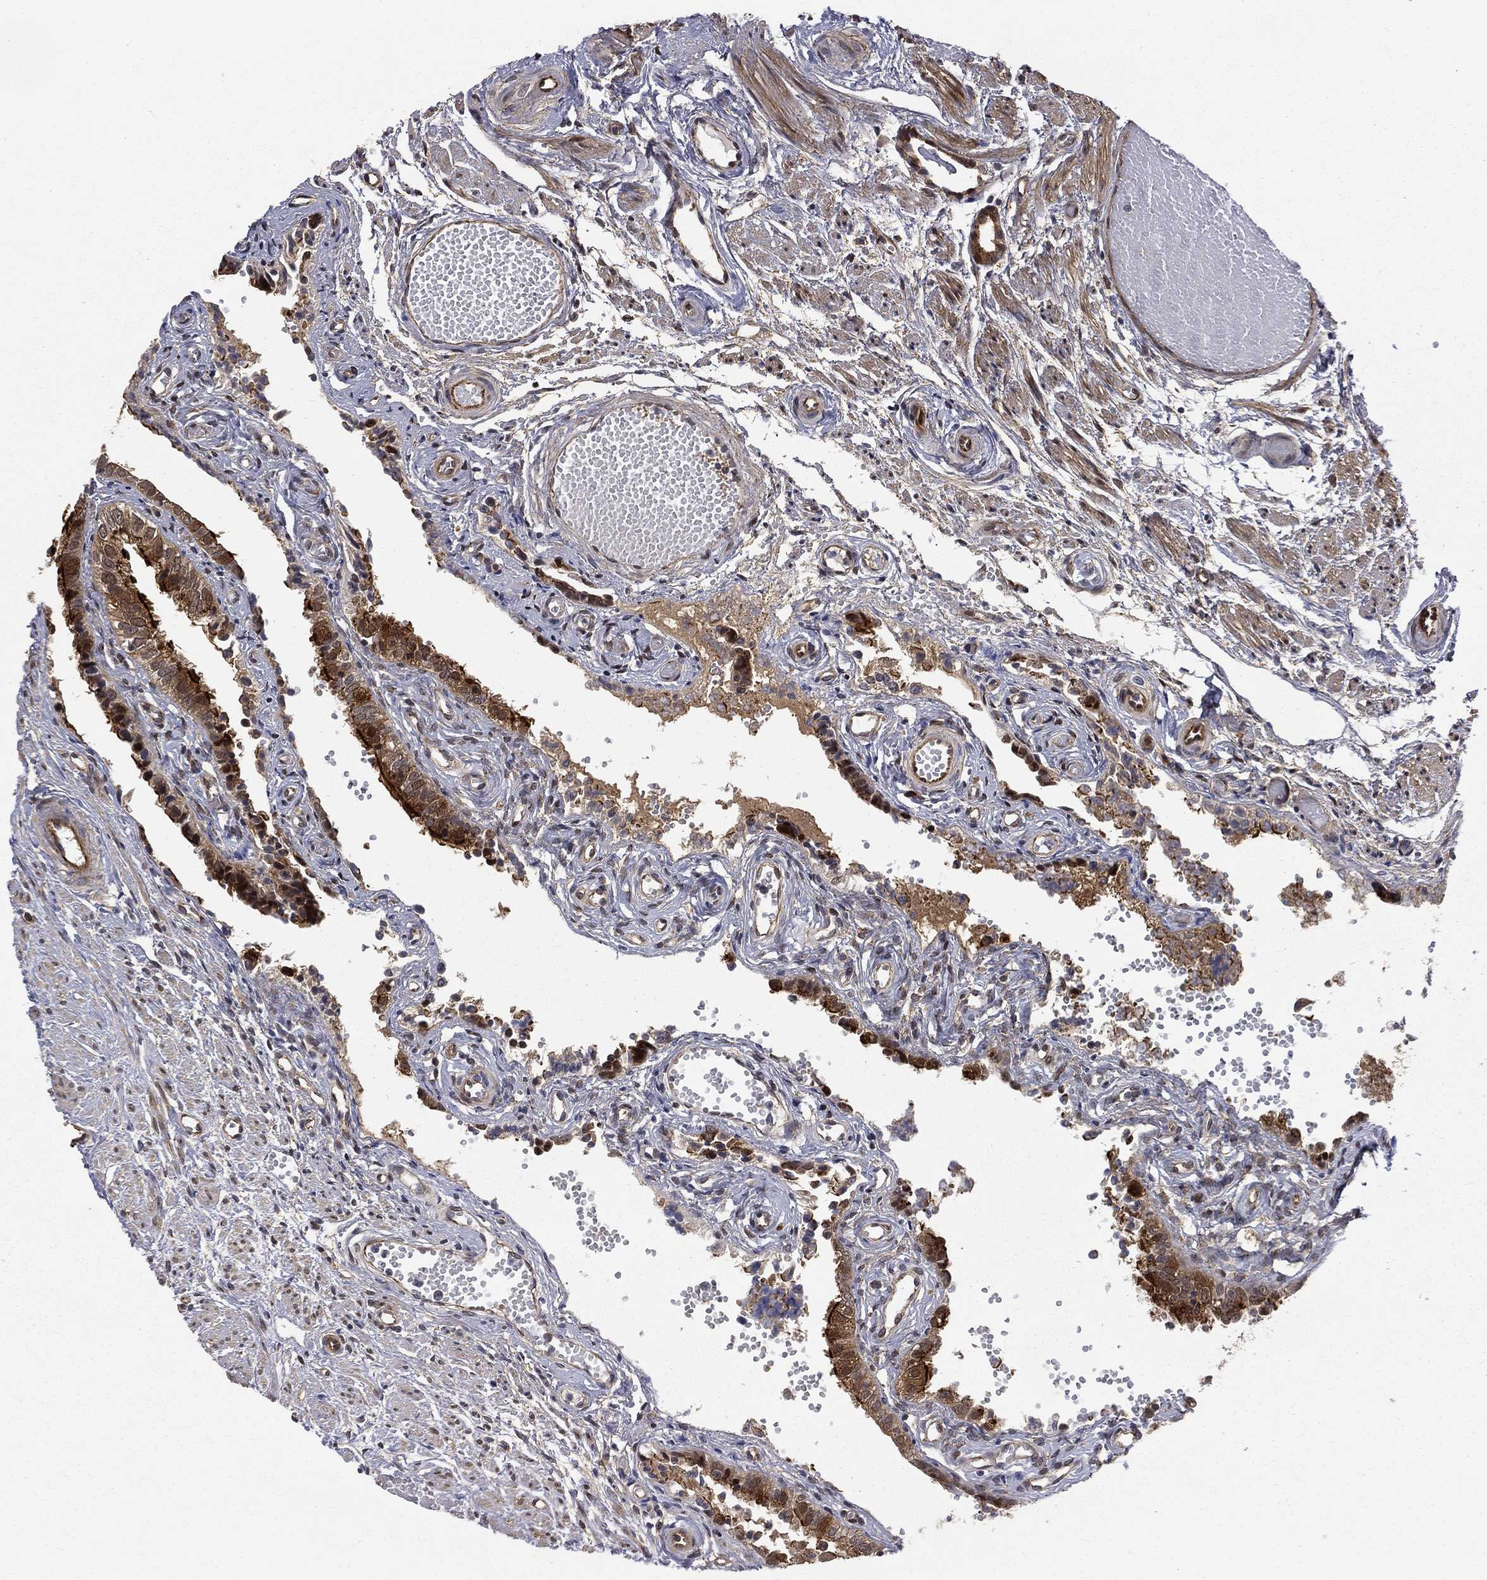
{"staining": {"intensity": "strong", "quantity": ">75%", "location": "cytoplasmic/membranous"}, "tissue": "fallopian tube", "cell_type": "Glandular cells", "image_type": "normal", "snomed": [{"axis": "morphology", "description": "Normal tissue, NOS"}, {"axis": "topography", "description": "Fallopian tube"}, {"axis": "topography", "description": "Ovary"}], "caption": "Protein staining displays strong cytoplasmic/membranous staining in about >75% of glandular cells in unremarkable fallopian tube.", "gene": "ARL3", "patient": {"sex": "female", "age": 49}}